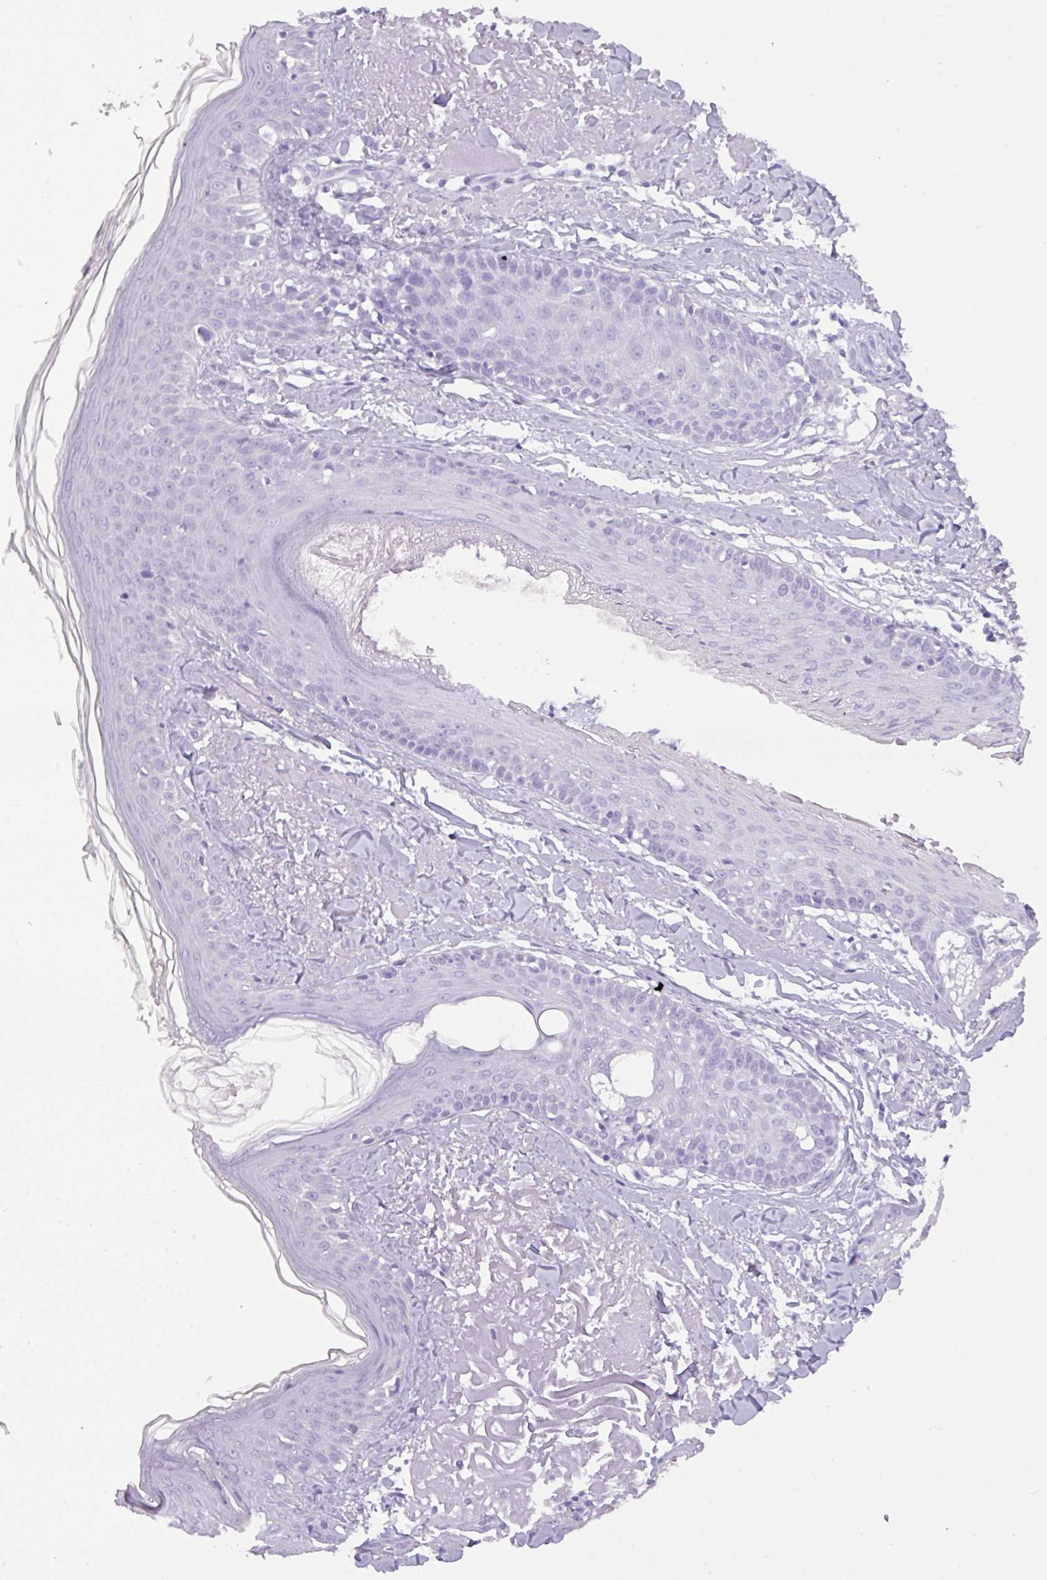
{"staining": {"intensity": "negative", "quantity": "none", "location": "none"}, "tissue": "skin", "cell_type": "Fibroblasts", "image_type": "normal", "snomed": [{"axis": "morphology", "description": "Normal tissue, NOS"}, {"axis": "morphology", "description": "Malignant melanoma, NOS"}, {"axis": "topography", "description": "Skin"}], "caption": "Skin stained for a protein using IHC demonstrates no expression fibroblasts.", "gene": "TNP1", "patient": {"sex": "male", "age": 80}}